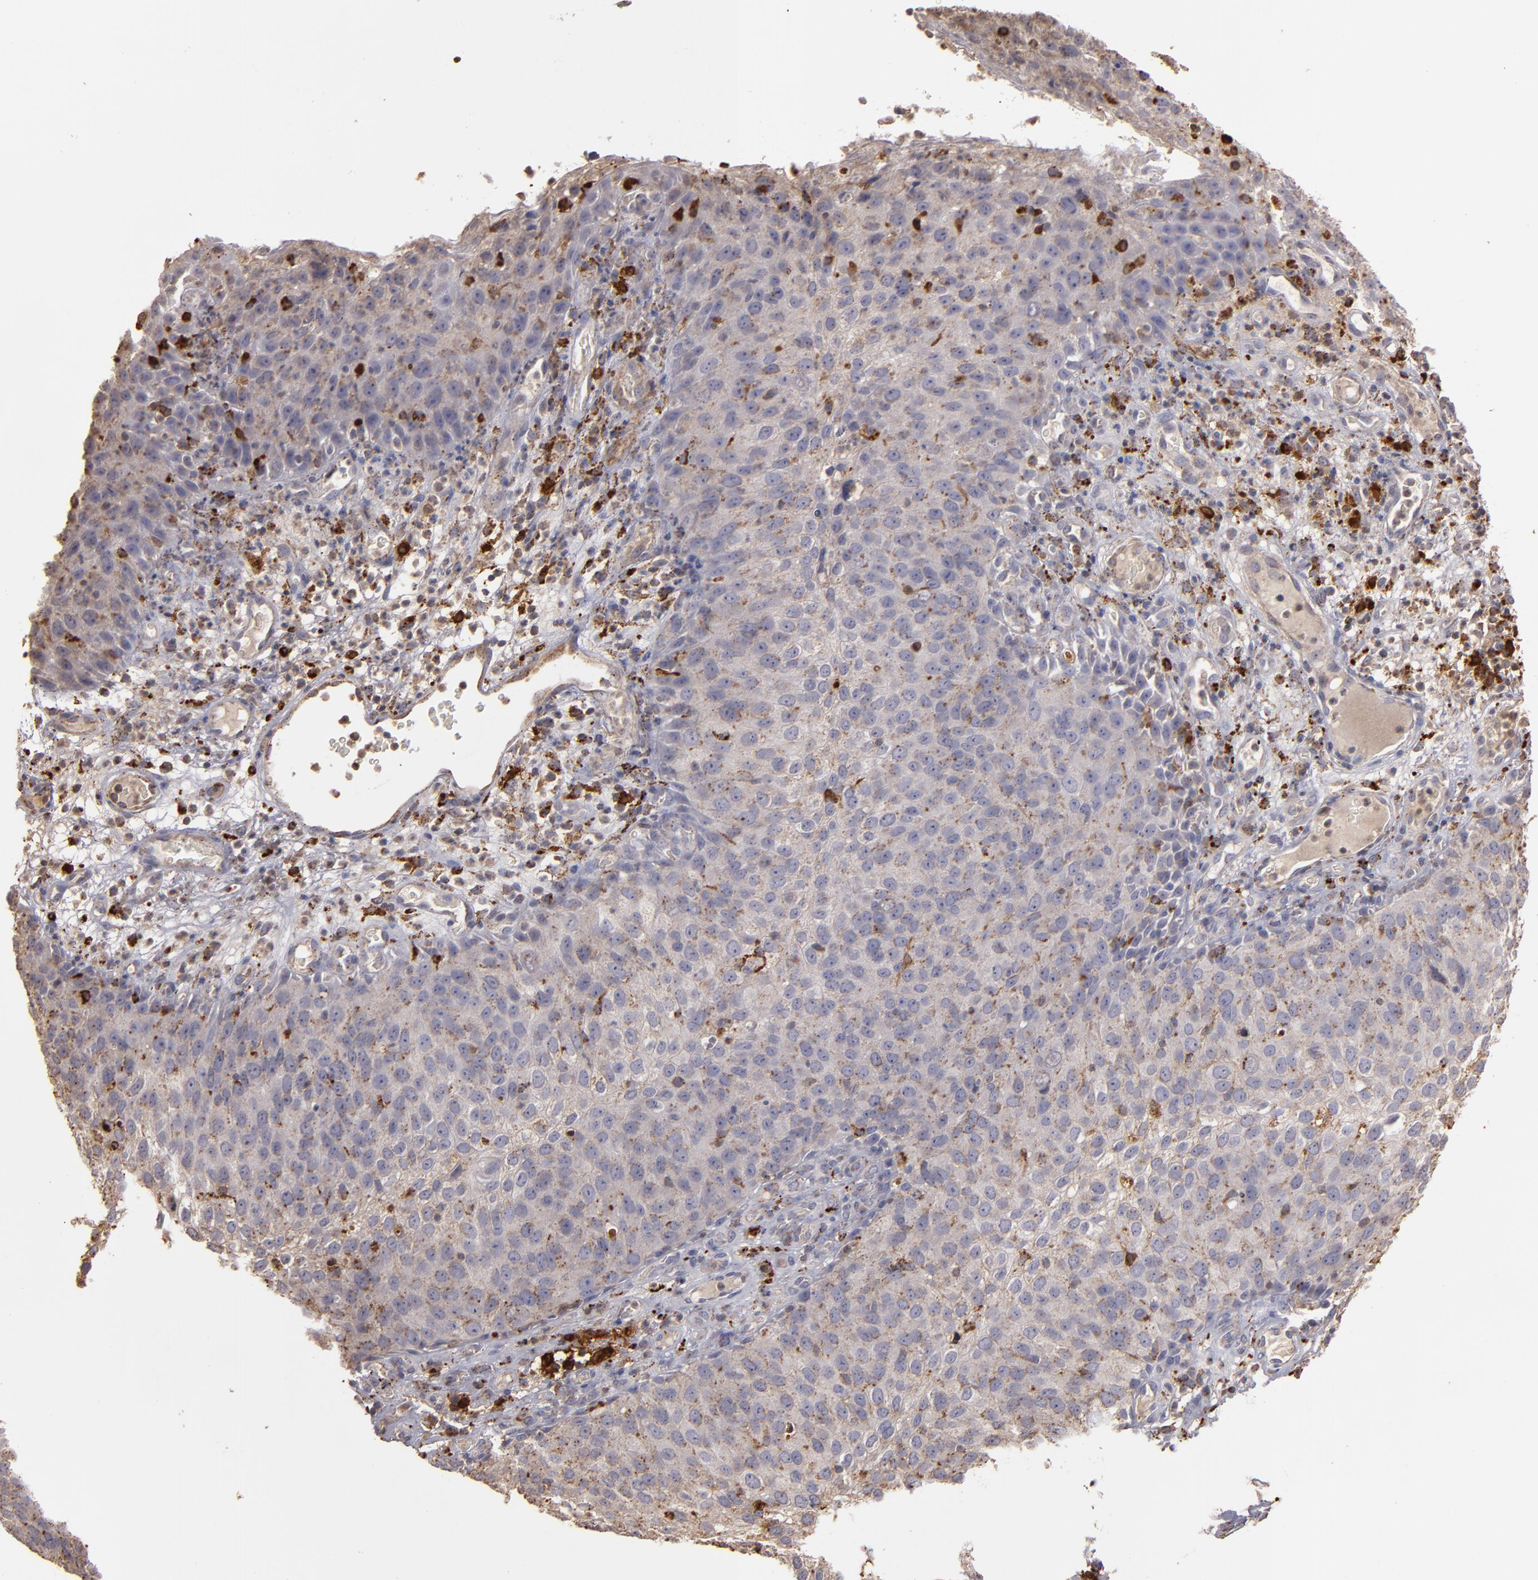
{"staining": {"intensity": "weak", "quantity": ">75%", "location": "cytoplasmic/membranous"}, "tissue": "skin cancer", "cell_type": "Tumor cells", "image_type": "cancer", "snomed": [{"axis": "morphology", "description": "Squamous cell carcinoma, NOS"}, {"axis": "topography", "description": "Skin"}], "caption": "A micrograph showing weak cytoplasmic/membranous expression in approximately >75% of tumor cells in skin squamous cell carcinoma, as visualized by brown immunohistochemical staining.", "gene": "TRAF1", "patient": {"sex": "male", "age": 87}}